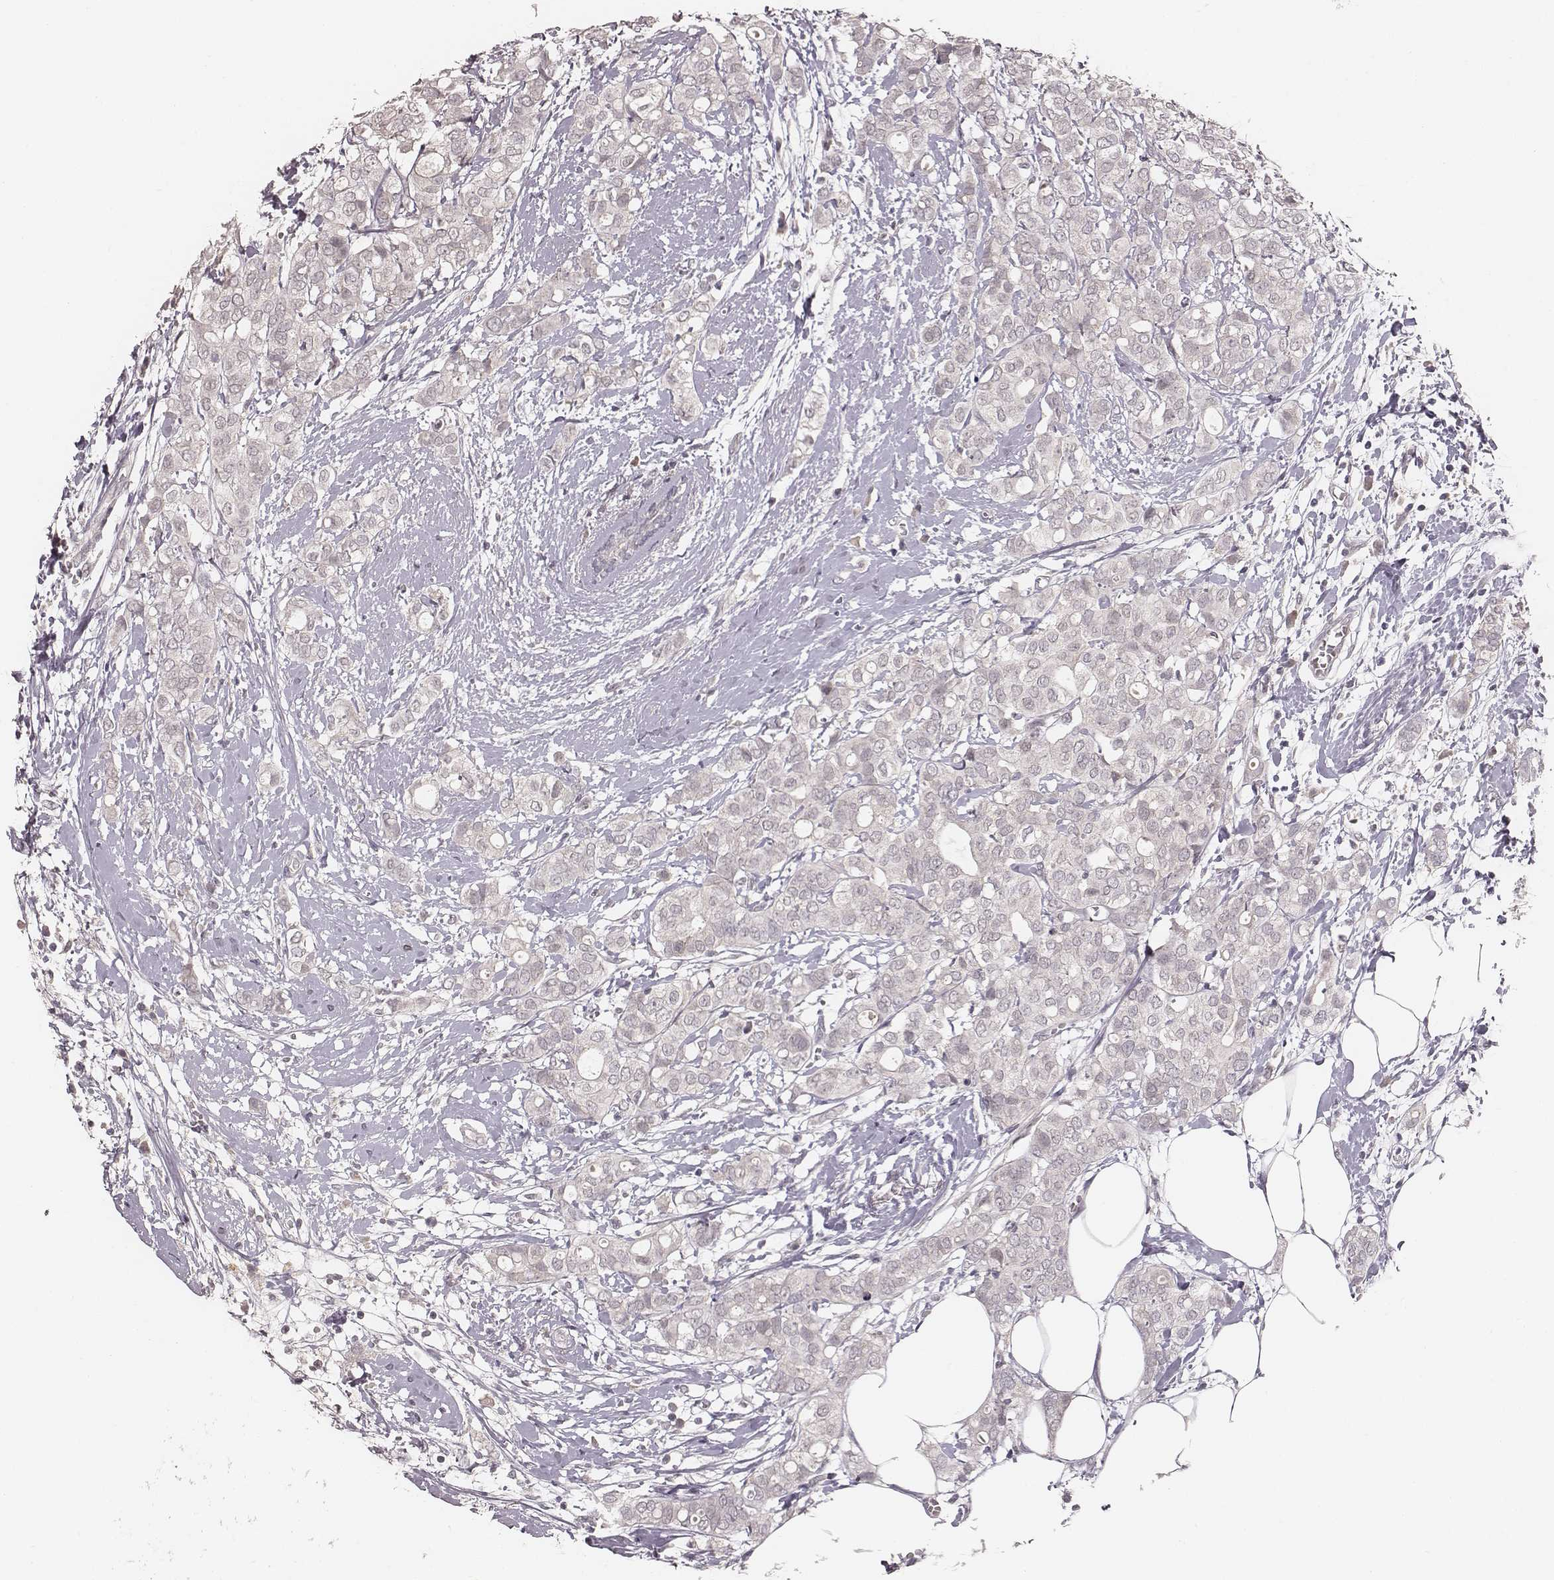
{"staining": {"intensity": "negative", "quantity": "none", "location": "none"}, "tissue": "breast cancer", "cell_type": "Tumor cells", "image_type": "cancer", "snomed": [{"axis": "morphology", "description": "Duct carcinoma"}, {"axis": "topography", "description": "Breast"}], "caption": "An immunohistochemistry histopathology image of intraductal carcinoma (breast) is shown. There is no staining in tumor cells of intraductal carcinoma (breast).", "gene": "LY6K", "patient": {"sex": "female", "age": 40}}